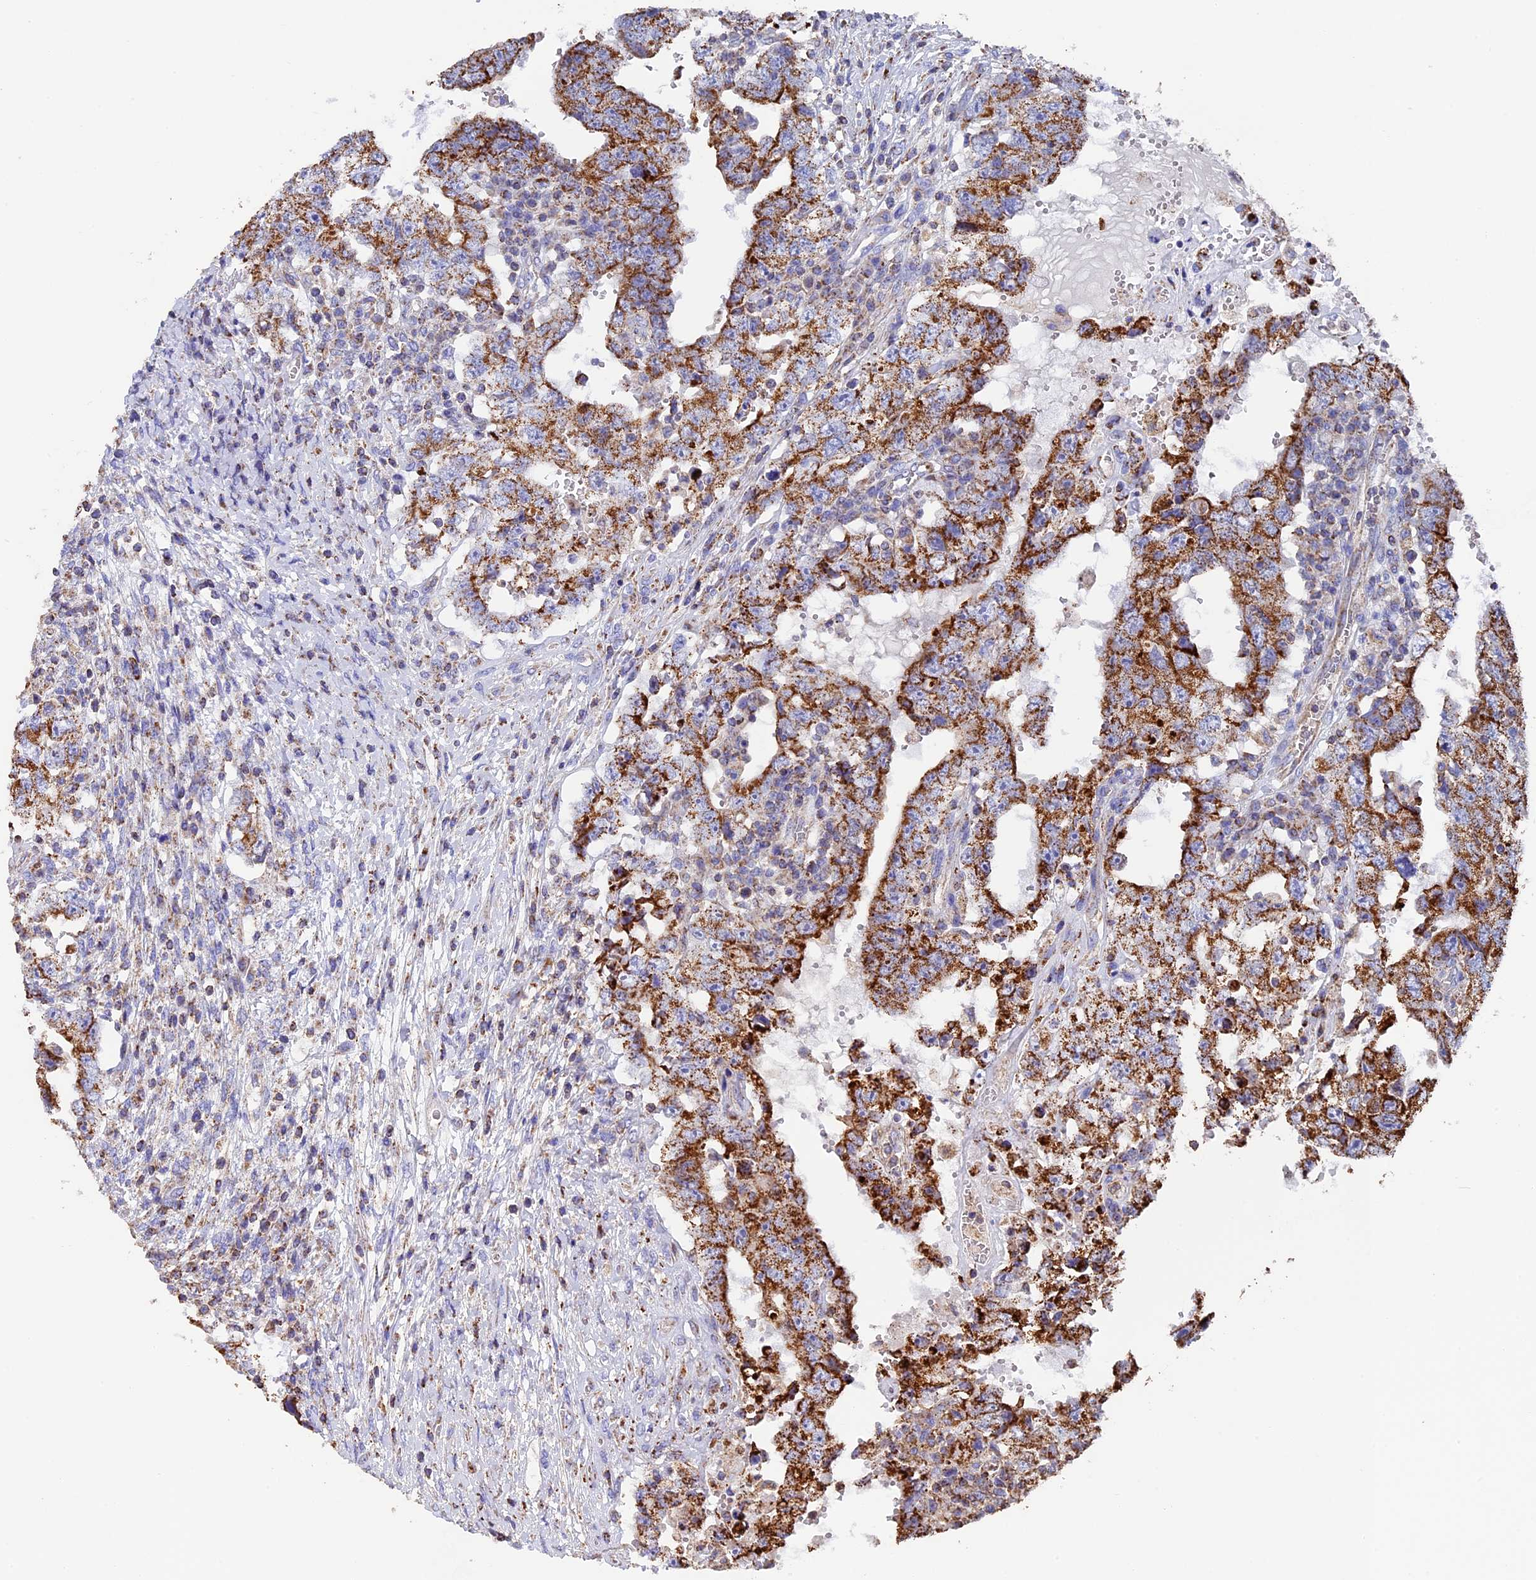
{"staining": {"intensity": "moderate", "quantity": ">75%", "location": "cytoplasmic/membranous"}, "tissue": "testis cancer", "cell_type": "Tumor cells", "image_type": "cancer", "snomed": [{"axis": "morphology", "description": "Carcinoma, Embryonal, NOS"}, {"axis": "topography", "description": "Testis"}], "caption": "A medium amount of moderate cytoplasmic/membranous expression is identified in about >75% of tumor cells in testis embryonal carcinoma tissue. Using DAB (brown) and hematoxylin (blue) stains, captured at high magnification using brightfield microscopy.", "gene": "ADAT1", "patient": {"sex": "male", "age": 26}}